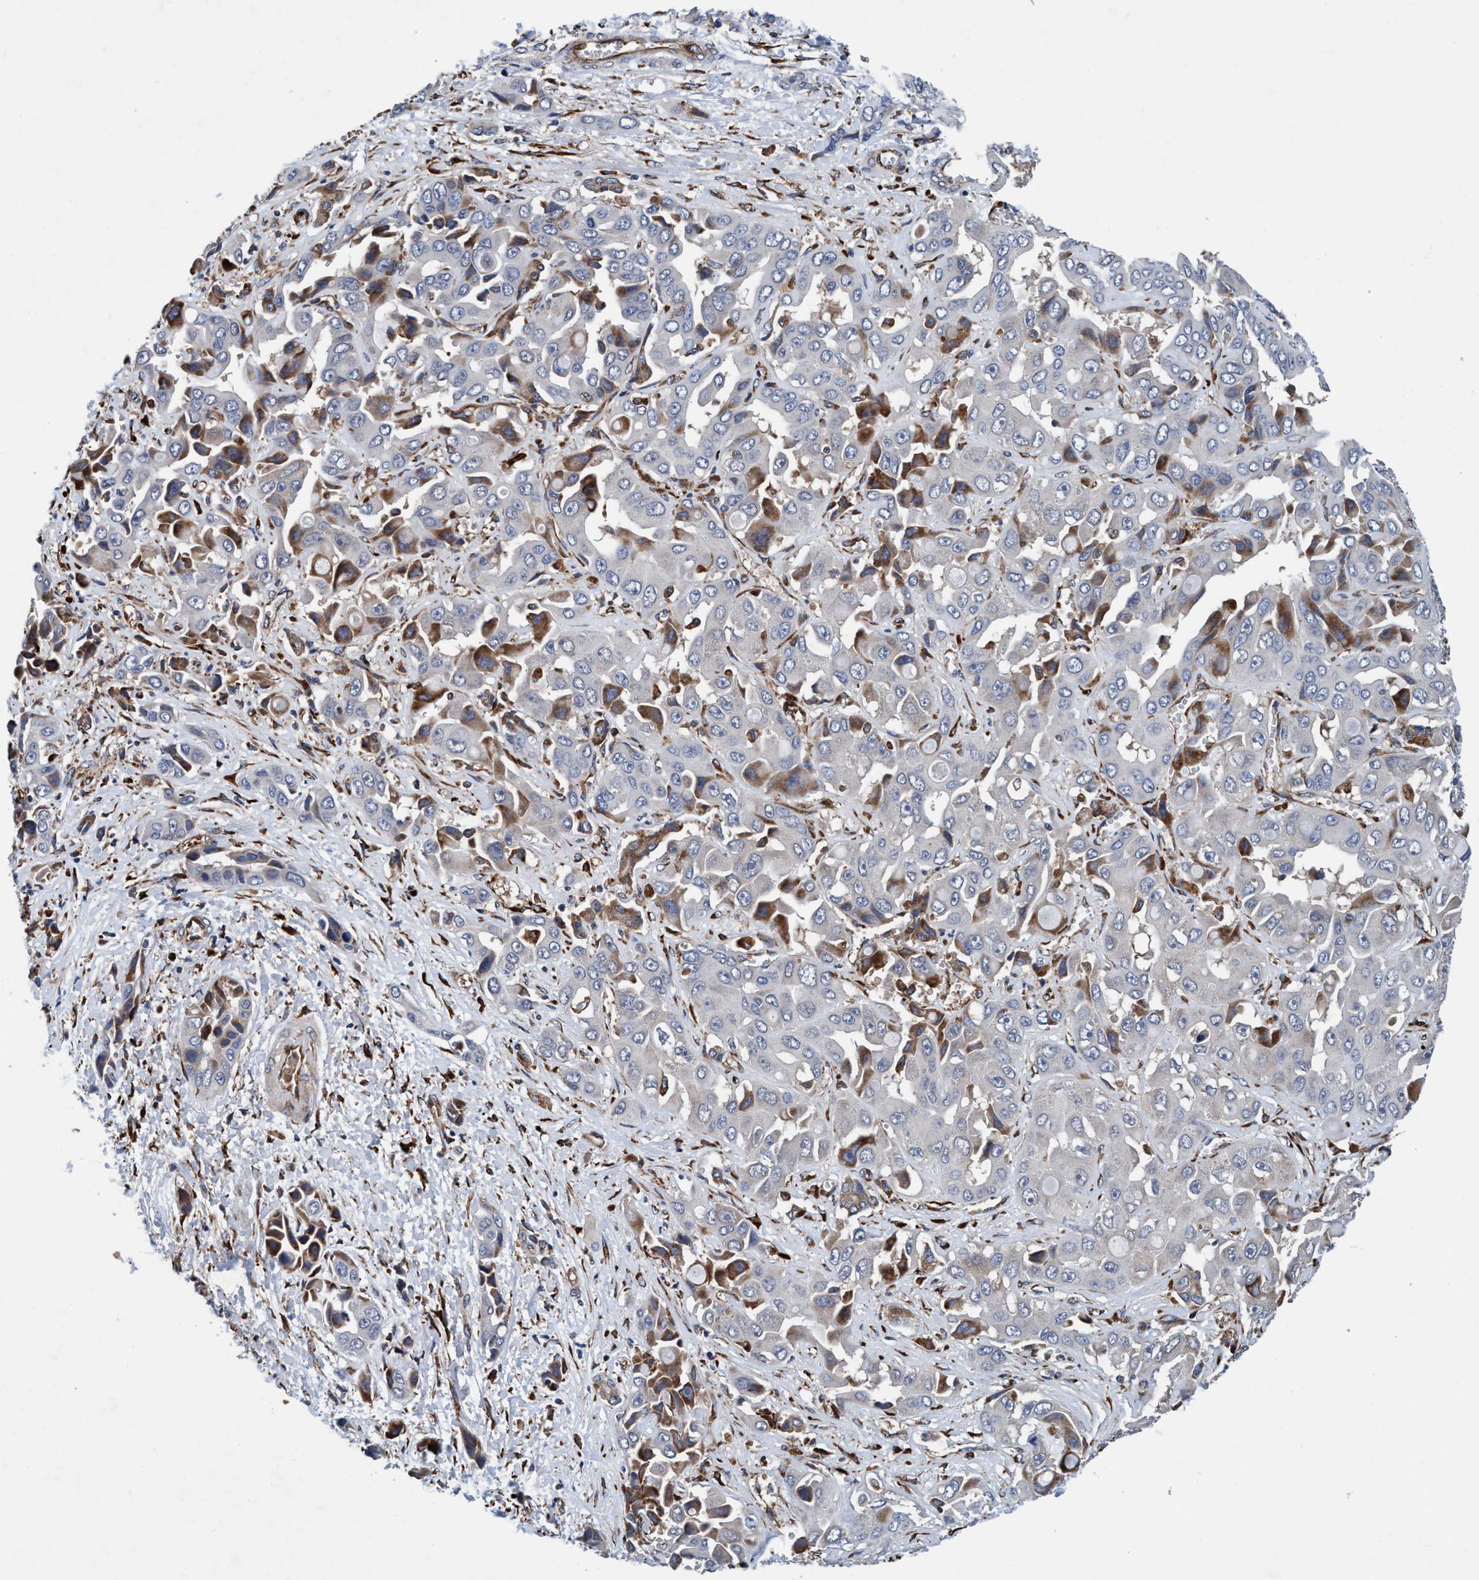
{"staining": {"intensity": "moderate", "quantity": "25%-75%", "location": "cytoplasmic/membranous"}, "tissue": "liver cancer", "cell_type": "Tumor cells", "image_type": "cancer", "snomed": [{"axis": "morphology", "description": "Cholangiocarcinoma"}, {"axis": "topography", "description": "Liver"}], "caption": "Tumor cells reveal medium levels of moderate cytoplasmic/membranous positivity in about 25%-75% of cells in human liver cancer. (Brightfield microscopy of DAB IHC at high magnification).", "gene": "ENDOG", "patient": {"sex": "female", "age": 52}}